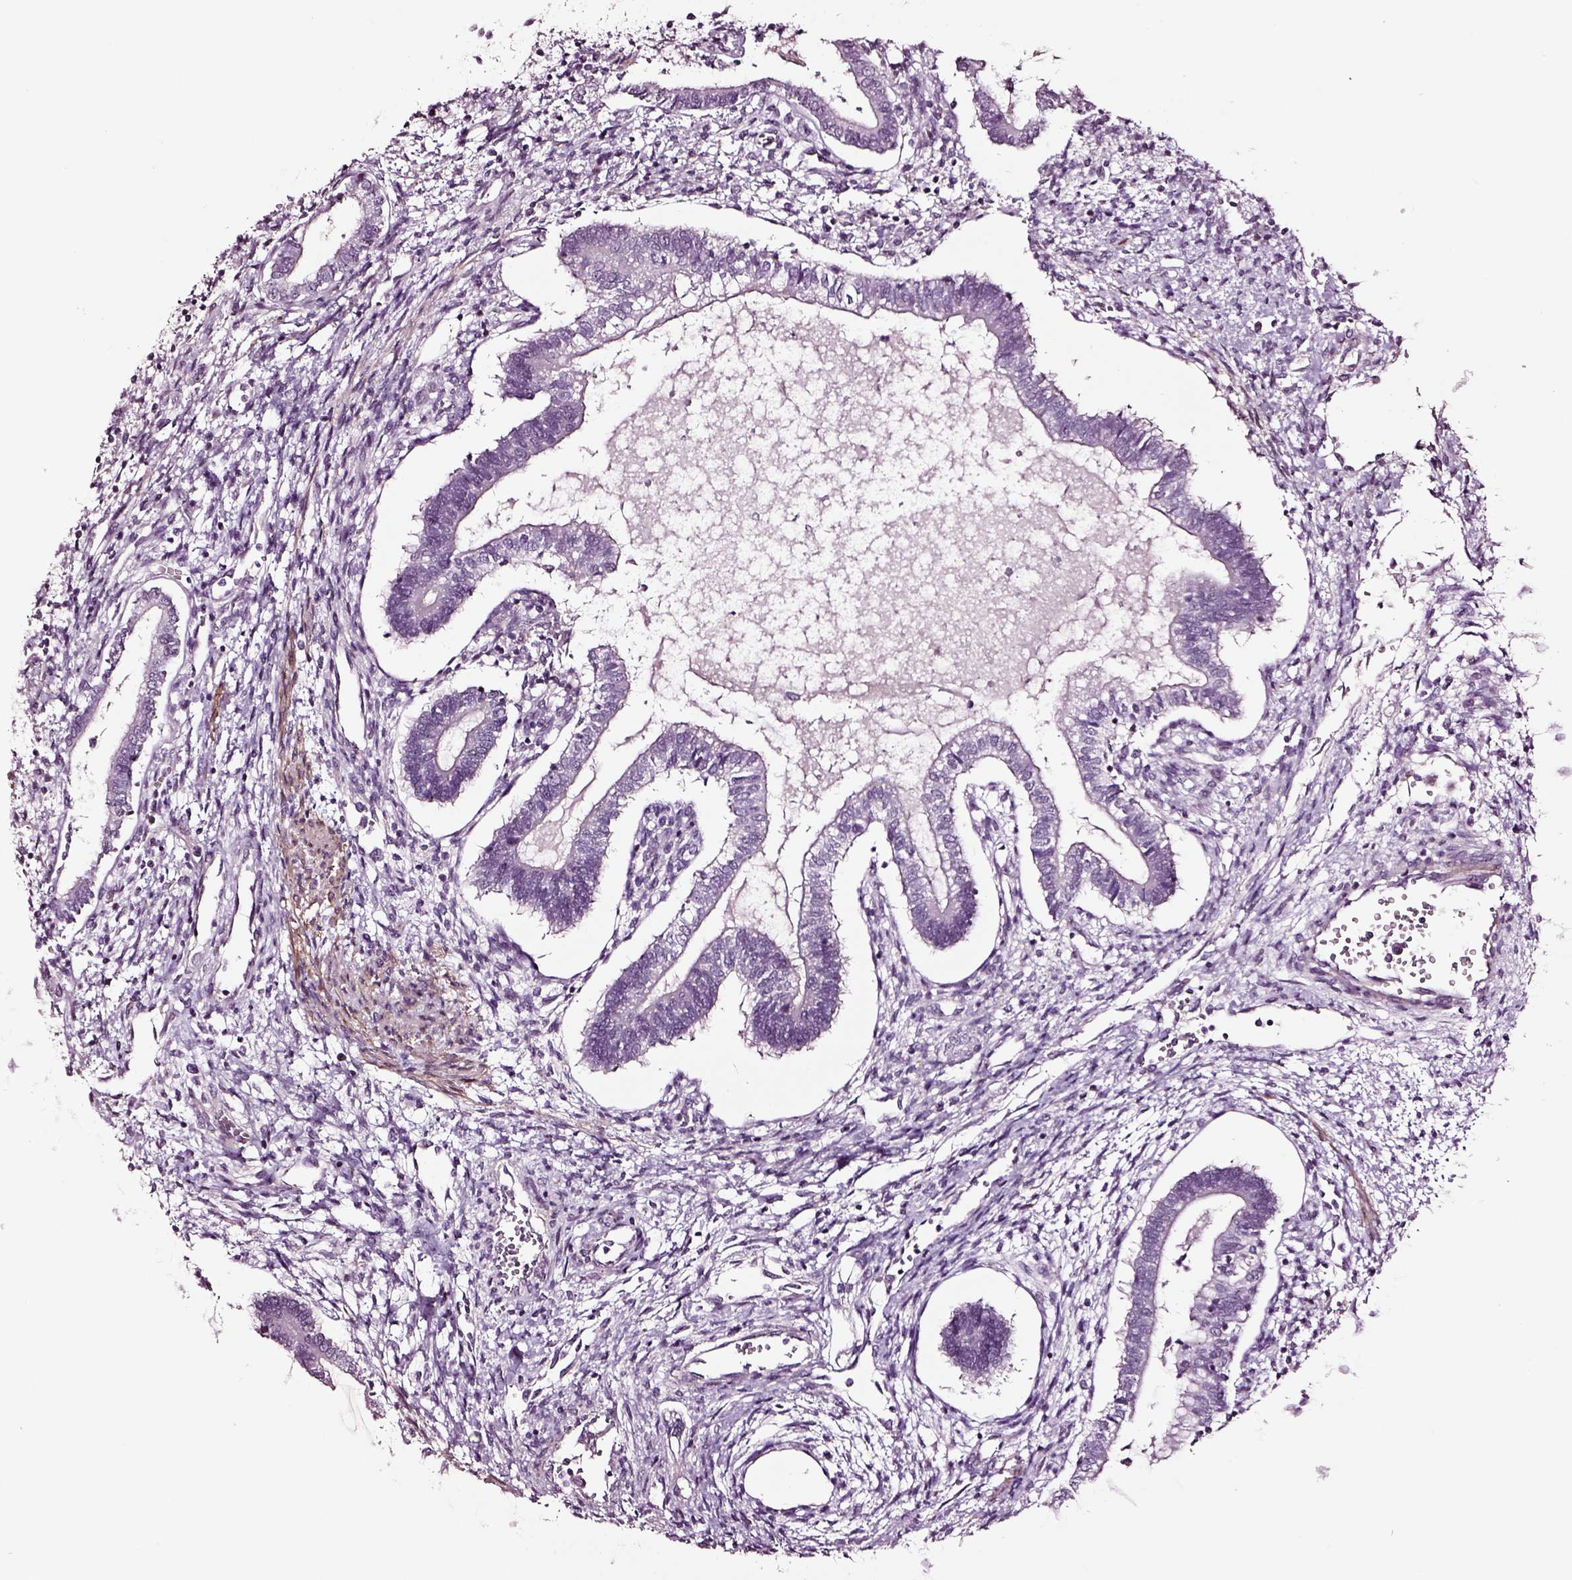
{"staining": {"intensity": "negative", "quantity": "none", "location": "none"}, "tissue": "testis cancer", "cell_type": "Tumor cells", "image_type": "cancer", "snomed": [{"axis": "morphology", "description": "Carcinoma, Embryonal, NOS"}, {"axis": "topography", "description": "Testis"}], "caption": "An immunohistochemistry (IHC) photomicrograph of testis embryonal carcinoma is shown. There is no staining in tumor cells of testis embryonal carcinoma.", "gene": "SOX10", "patient": {"sex": "male", "age": 37}}